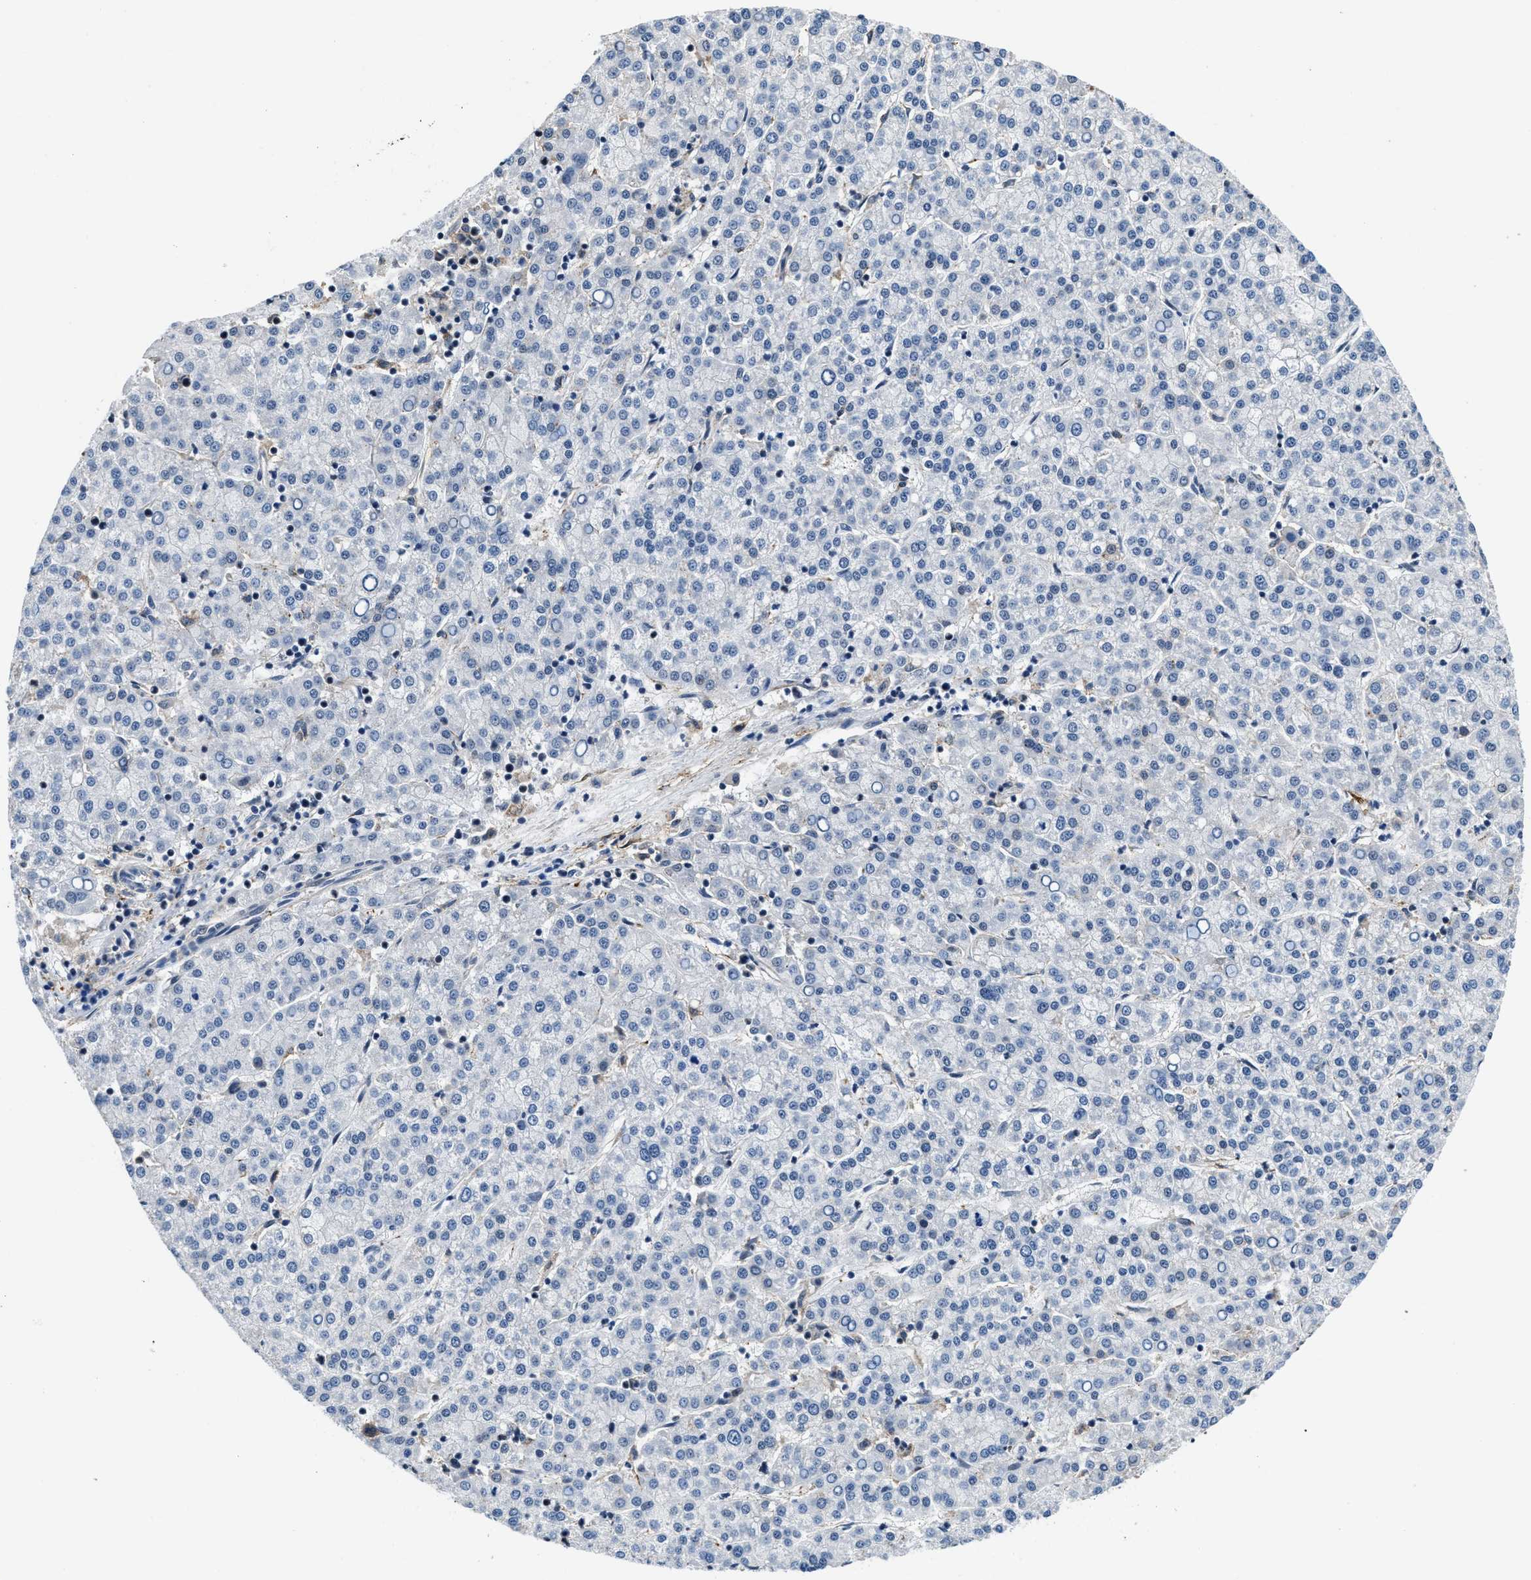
{"staining": {"intensity": "negative", "quantity": "none", "location": "none"}, "tissue": "liver cancer", "cell_type": "Tumor cells", "image_type": "cancer", "snomed": [{"axis": "morphology", "description": "Carcinoma, Hepatocellular, NOS"}, {"axis": "topography", "description": "Liver"}], "caption": "DAB (3,3'-diaminobenzidine) immunohistochemical staining of human liver cancer displays no significant positivity in tumor cells.", "gene": "HNRNPH2", "patient": {"sex": "female", "age": 58}}